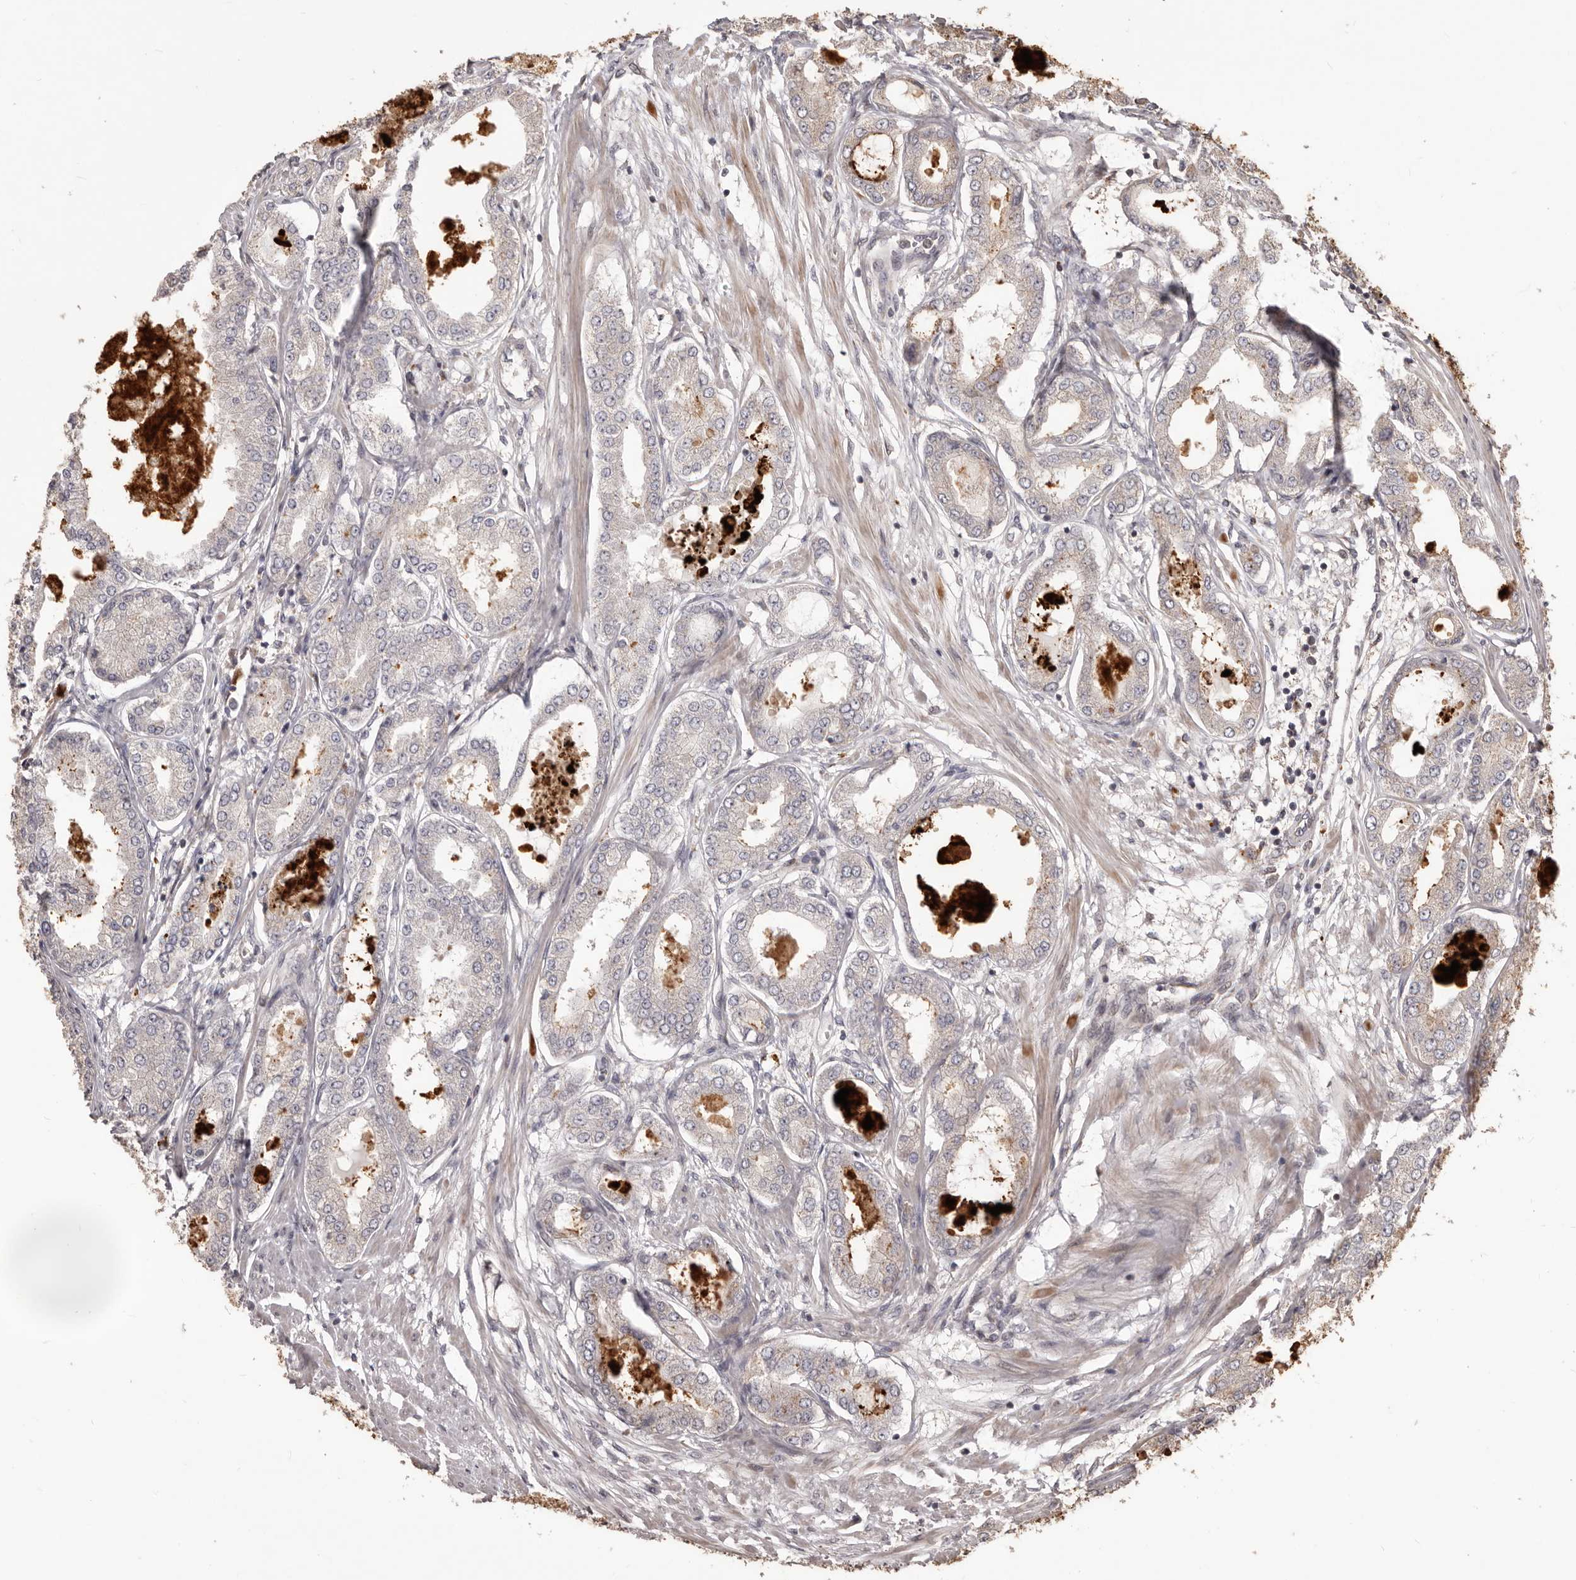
{"staining": {"intensity": "weak", "quantity": "<25%", "location": "cytoplasmic/membranous"}, "tissue": "prostate cancer", "cell_type": "Tumor cells", "image_type": "cancer", "snomed": [{"axis": "morphology", "description": "Adenocarcinoma, Low grade"}, {"axis": "topography", "description": "Prostate"}], "caption": "The immunohistochemistry histopathology image has no significant staining in tumor cells of prostate cancer tissue.", "gene": "MTO1", "patient": {"sex": "male", "age": 63}}